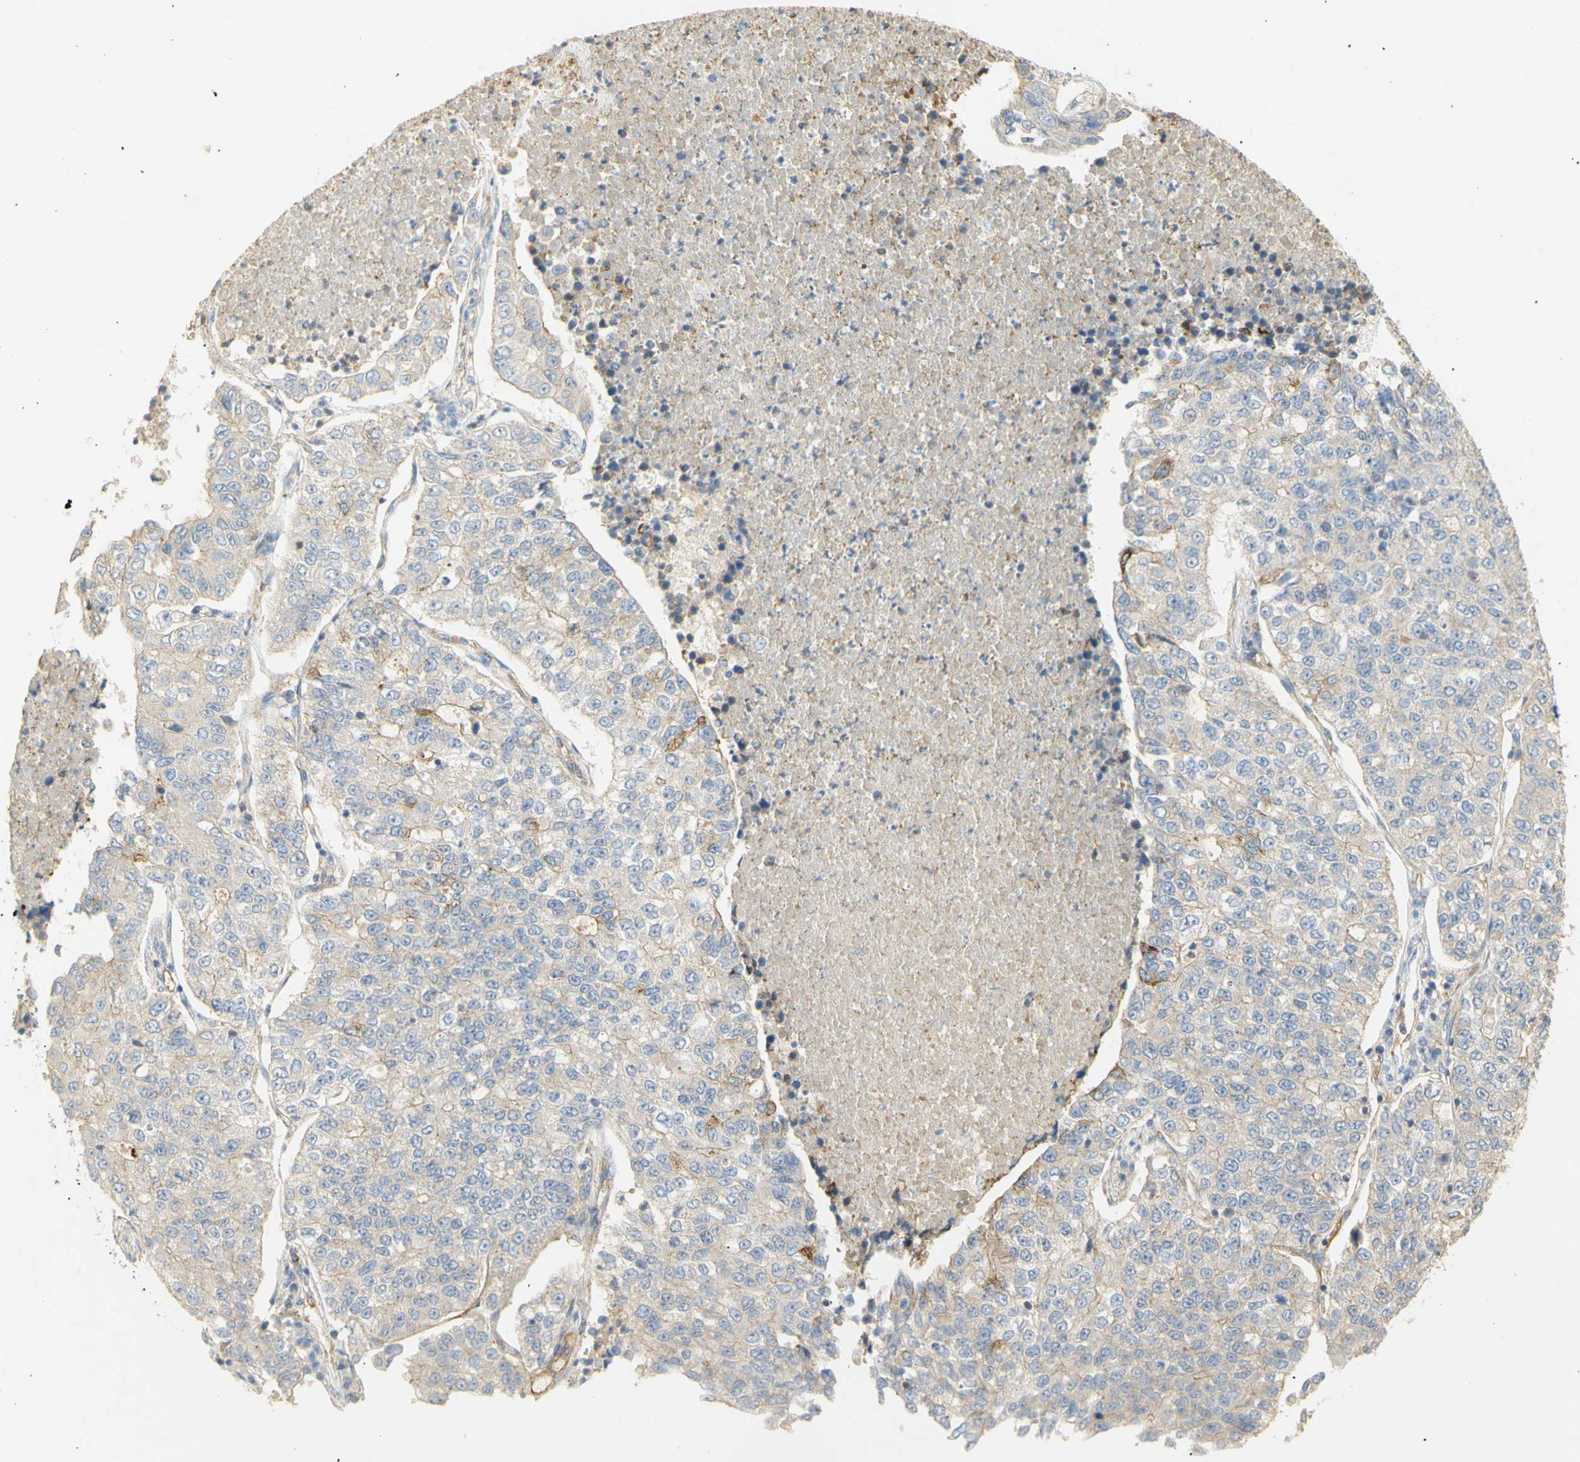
{"staining": {"intensity": "negative", "quantity": "none", "location": "none"}, "tissue": "lung cancer", "cell_type": "Tumor cells", "image_type": "cancer", "snomed": [{"axis": "morphology", "description": "Adenocarcinoma, NOS"}, {"axis": "topography", "description": "Lung"}], "caption": "Immunohistochemistry of human adenocarcinoma (lung) shows no positivity in tumor cells. (DAB immunohistochemistry (IHC), high magnification).", "gene": "KCNE4", "patient": {"sex": "male", "age": 49}}